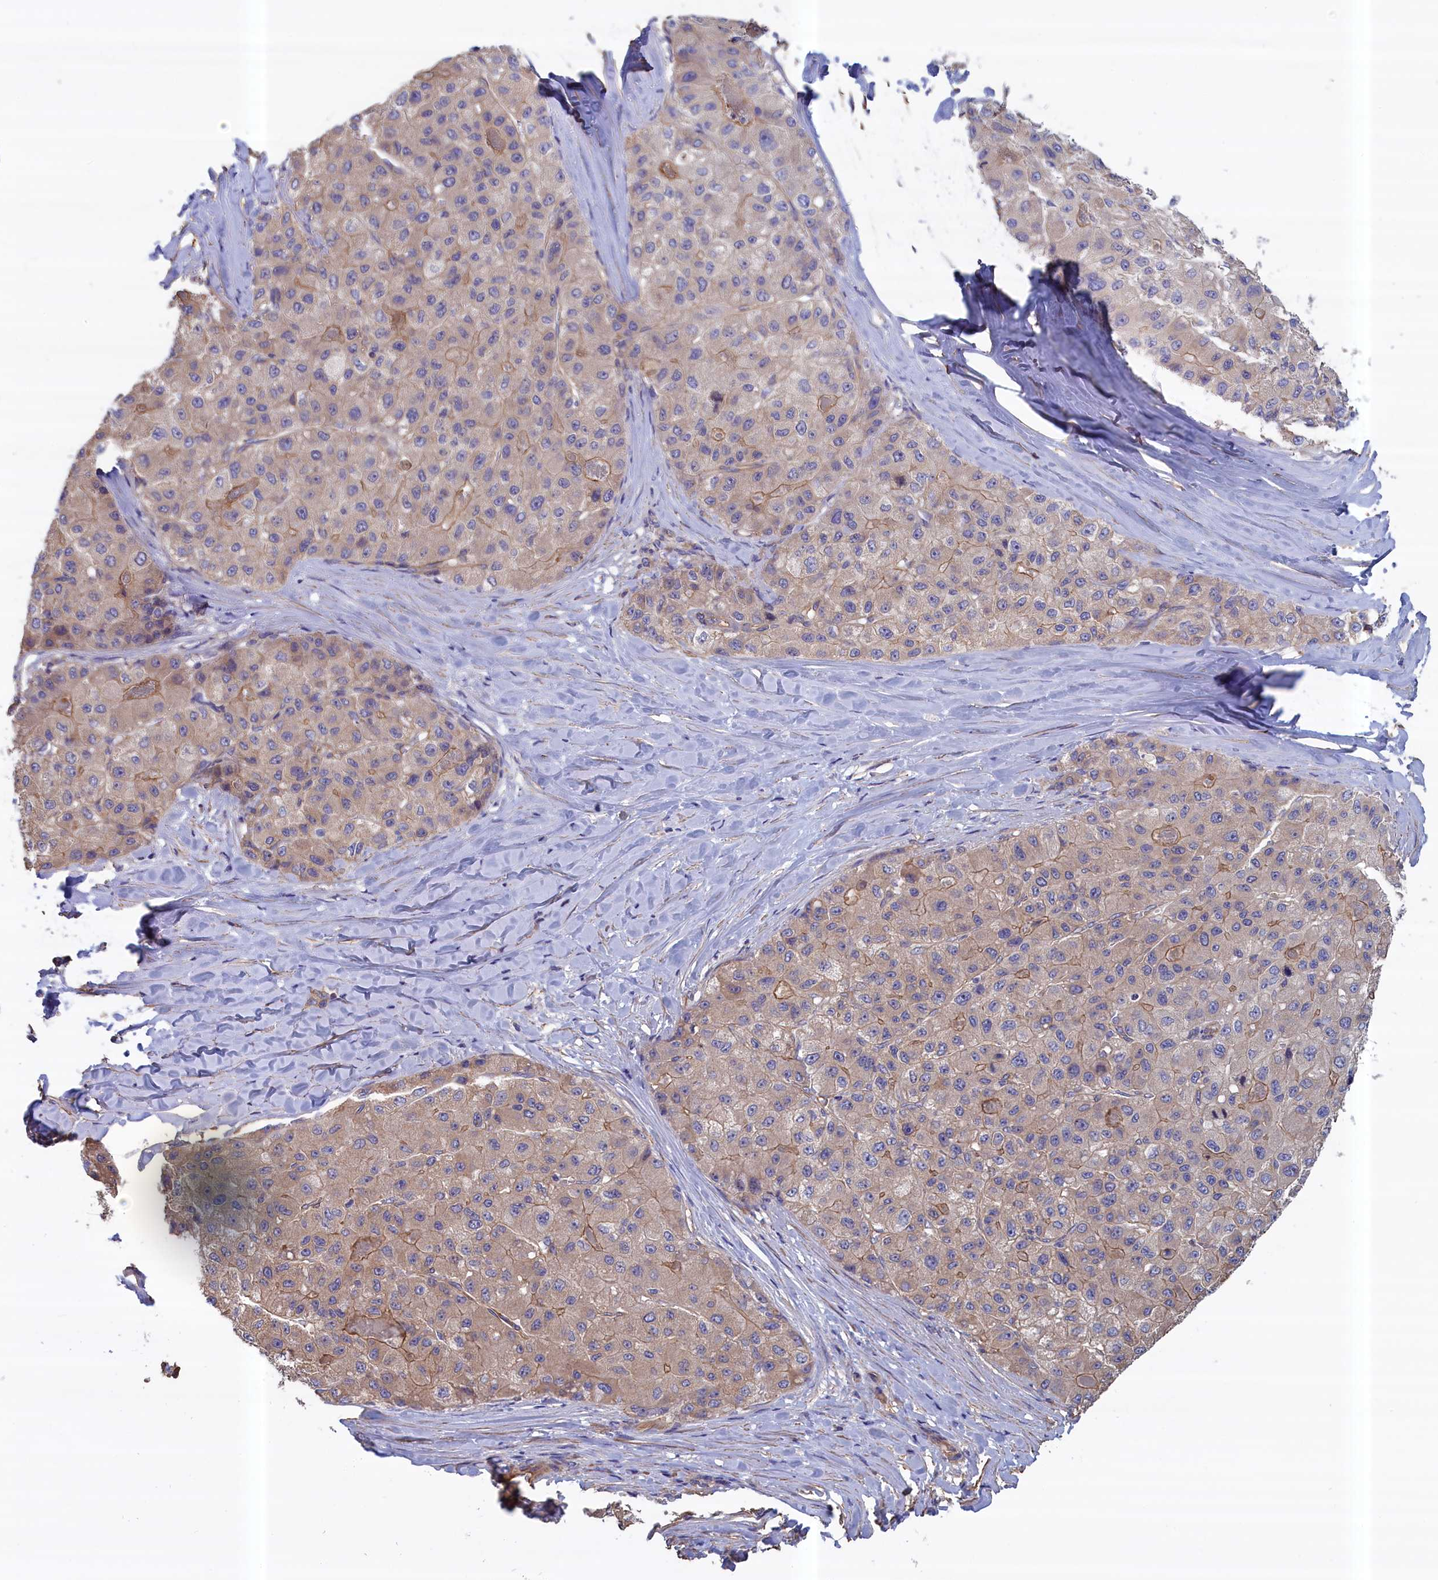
{"staining": {"intensity": "moderate", "quantity": "<25%", "location": "cytoplasmic/membranous"}, "tissue": "liver cancer", "cell_type": "Tumor cells", "image_type": "cancer", "snomed": [{"axis": "morphology", "description": "Carcinoma, Hepatocellular, NOS"}, {"axis": "topography", "description": "Liver"}], "caption": "This micrograph shows immunohistochemistry staining of liver cancer (hepatocellular carcinoma), with low moderate cytoplasmic/membranous positivity in about <25% of tumor cells.", "gene": "ANKRD2", "patient": {"sex": "male", "age": 80}}